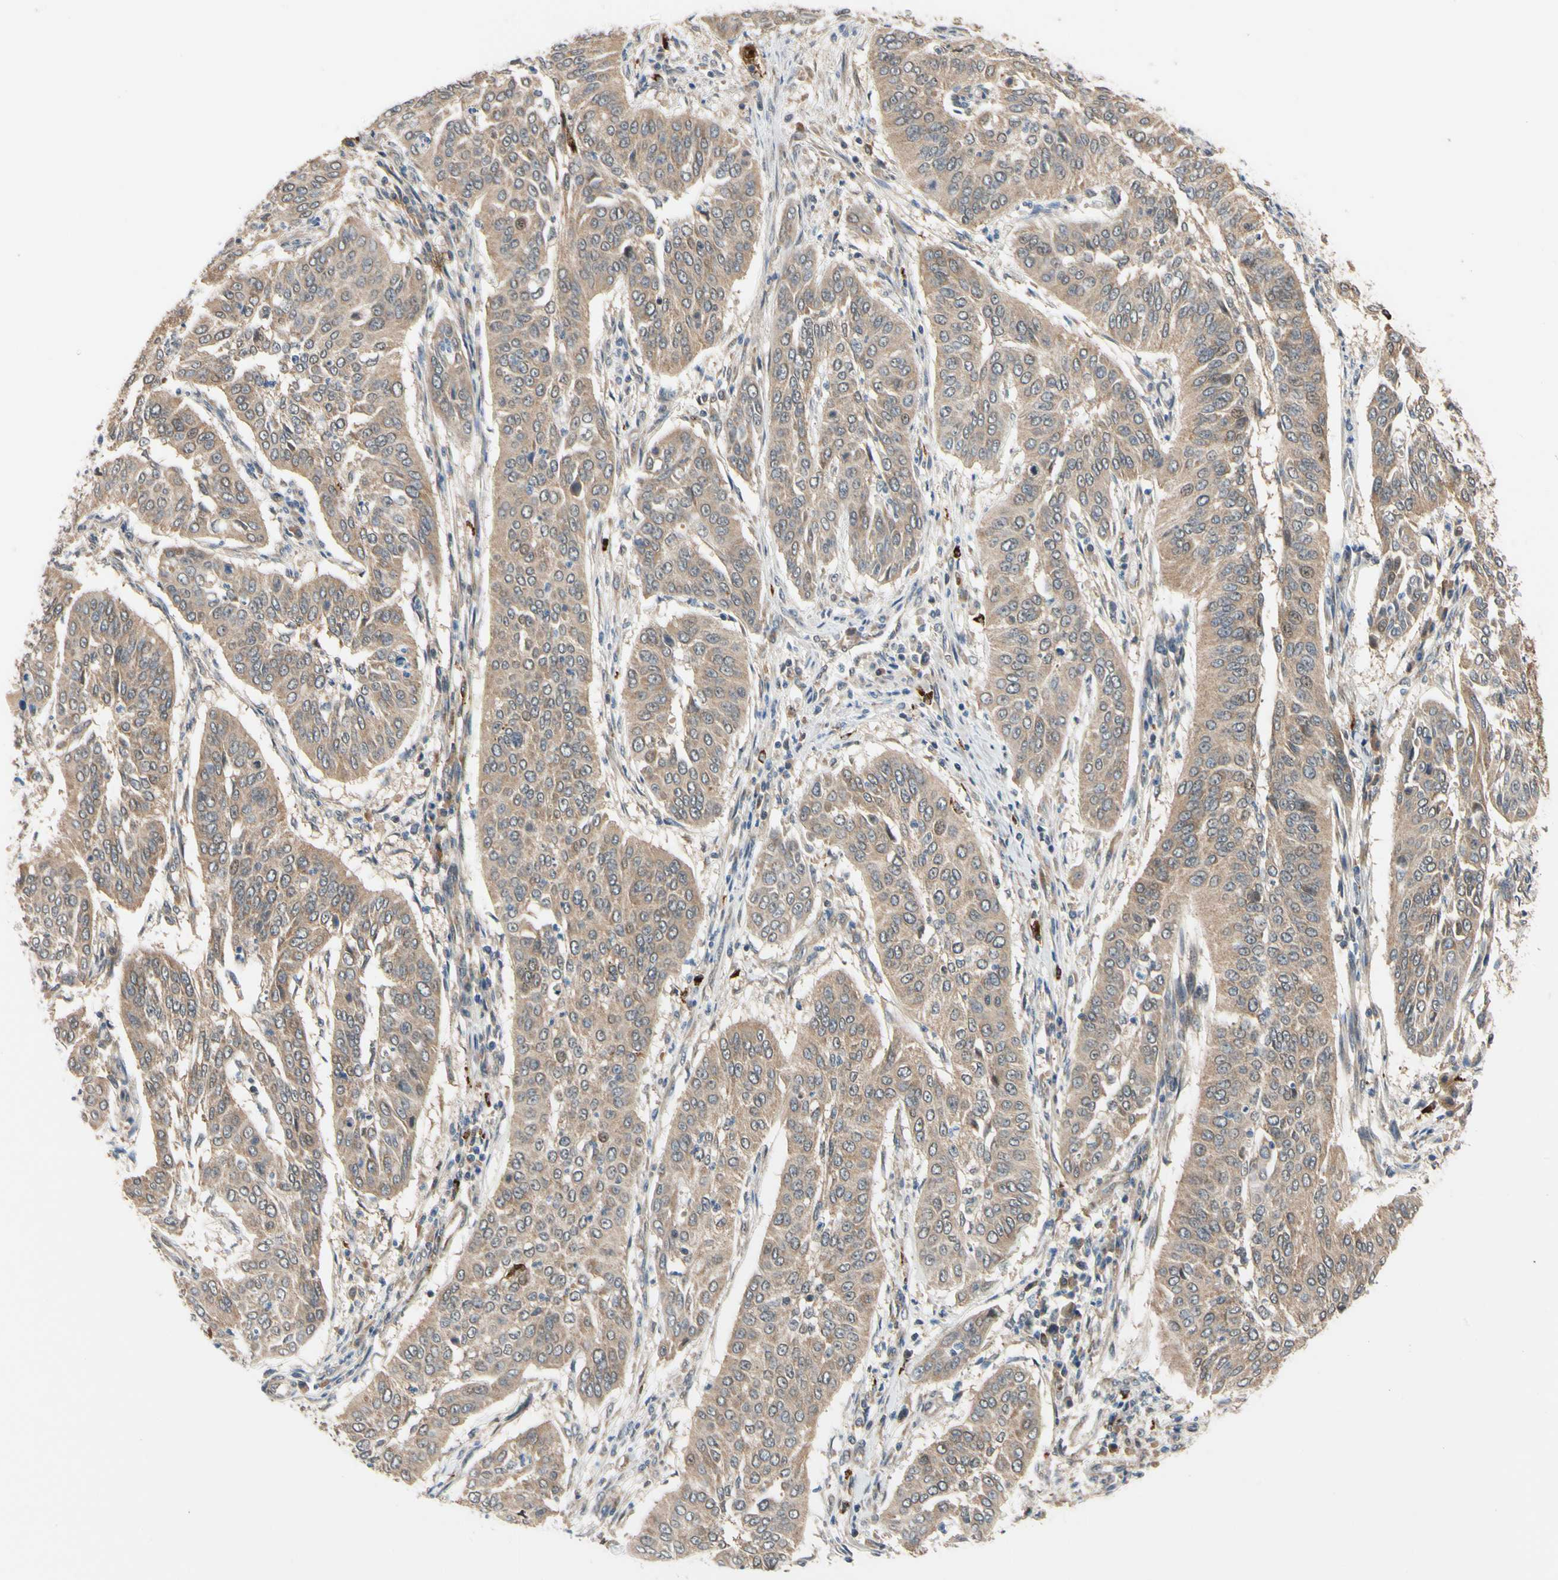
{"staining": {"intensity": "moderate", "quantity": ">75%", "location": "cytoplasmic/membranous"}, "tissue": "cervical cancer", "cell_type": "Tumor cells", "image_type": "cancer", "snomed": [{"axis": "morphology", "description": "Normal tissue, NOS"}, {"axis": "morphology", "description": "Squamous cell carcinoma, NOS"}, {"axis": "topography", "description": "Cervix"}], "caption": "A medium amount of moderate cytoplasmic/membranous staining is identified in about >75% of tumor cells in squamous cell carcinoma (cervical) tissue. (DAB (3,3'-diaminobenzidine) = brown stain, brightfield microscopy at high magnification).", "gene": "ANKHD1", "patient": {"sex": "female", "age": 39}}